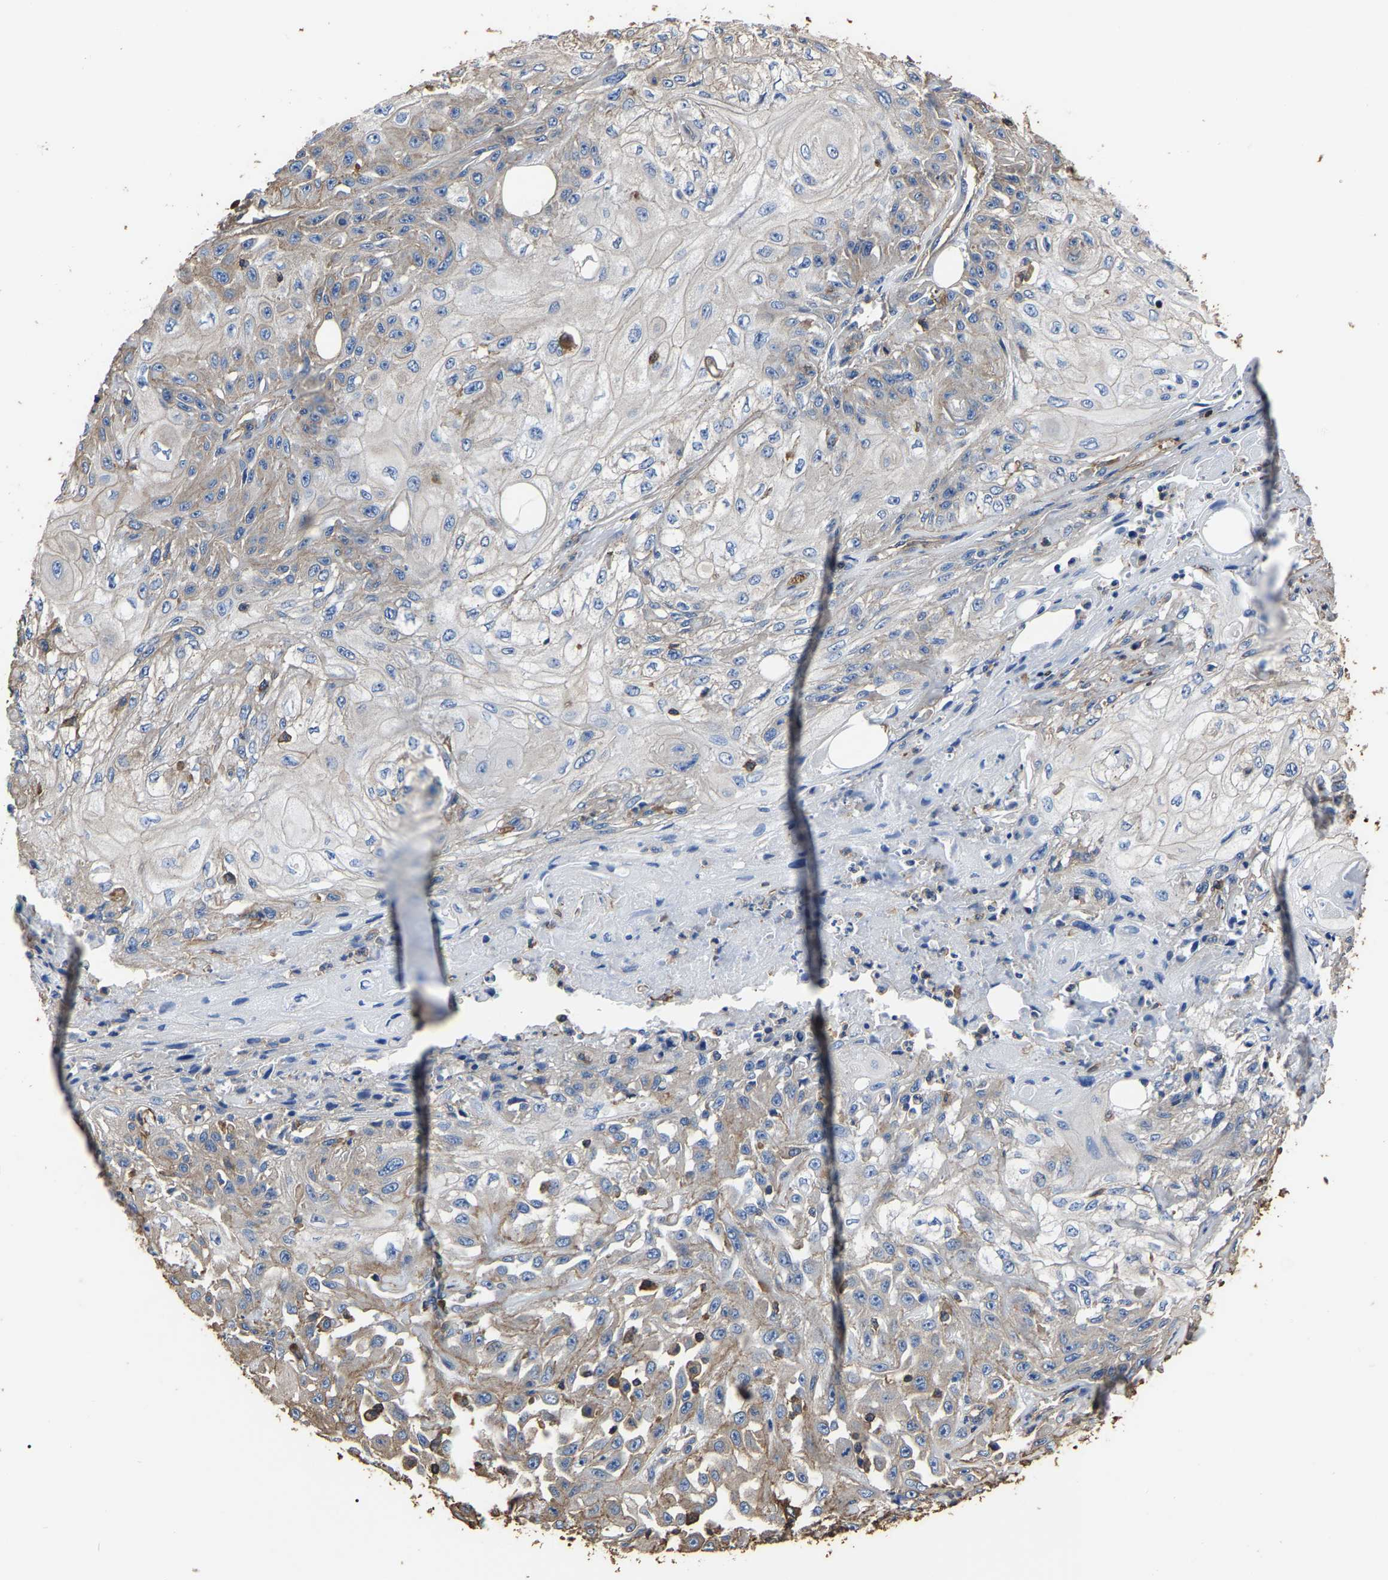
{"staining": {"intensity": "weak", "quantity": "25%-75%", "location": "cytoplasmic/membranous"}, "tissue": "skin cancer", "cell_type": "Tumor cells", "image_type": "cancer", "snomed": [{"axis": "morphology", "description": "Squamous cell carcinoma, NOS"}, {"axis": "morphology", "description": "Squamous cell carcinoma, metastatic, NOS"}, {"axis": "topography", "description": "Skin"}, {"axis": "topography", "description": "Lymph node"}], "caption": "A brown stain highlights weak cytoplasmic/membranous staining of a protein in human skin cancer (squamous cell carcinoma) tumor cells. The protein is stained brown, and the nuclei are stained in blue (DAB (3,3'-diaminobenzidine) IHC with brightfield microscopy, high magnification).", "gene": "ARMT1", "patient": {"sex": "male", "age": 75}}